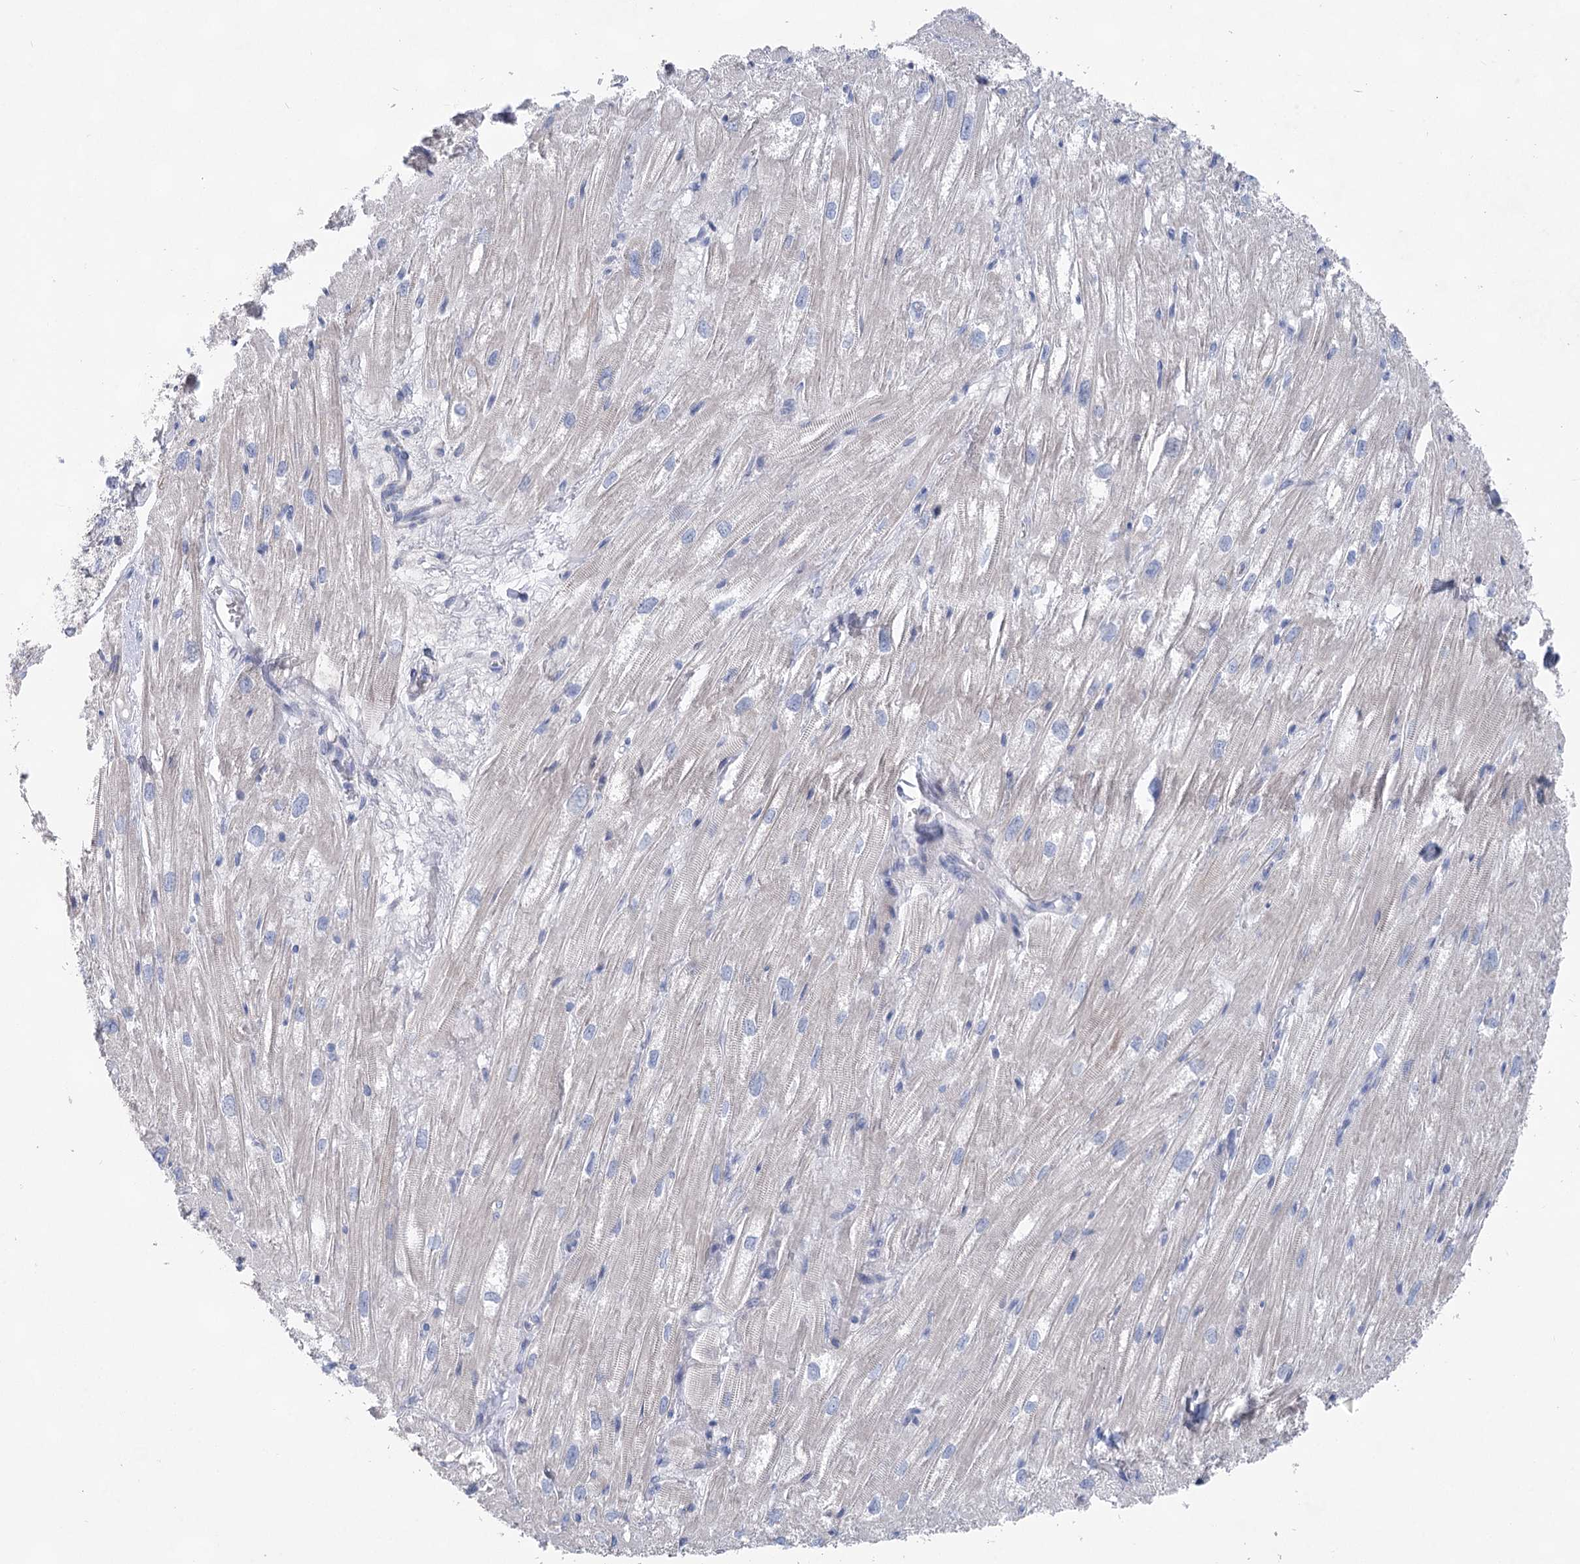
{"staining": {"intensity": "weak", "quantity": "<25%", "location": "cytoplasmic/membranous"}, "tissue": "heart muscle", "cell_type": "Cardiomyocytes", "image_type": "normal", "snomed": [{"axis": "morphology", "description": "Normal tissue, NOS"}, {"axis": "topography", "description": "Heart"}], "caption": "Cardiomyocytes are negative for protein expression in unremarkable human heart muscle.", "gene": "WDR74", "patient": {"sex": "male", "age": 50}}